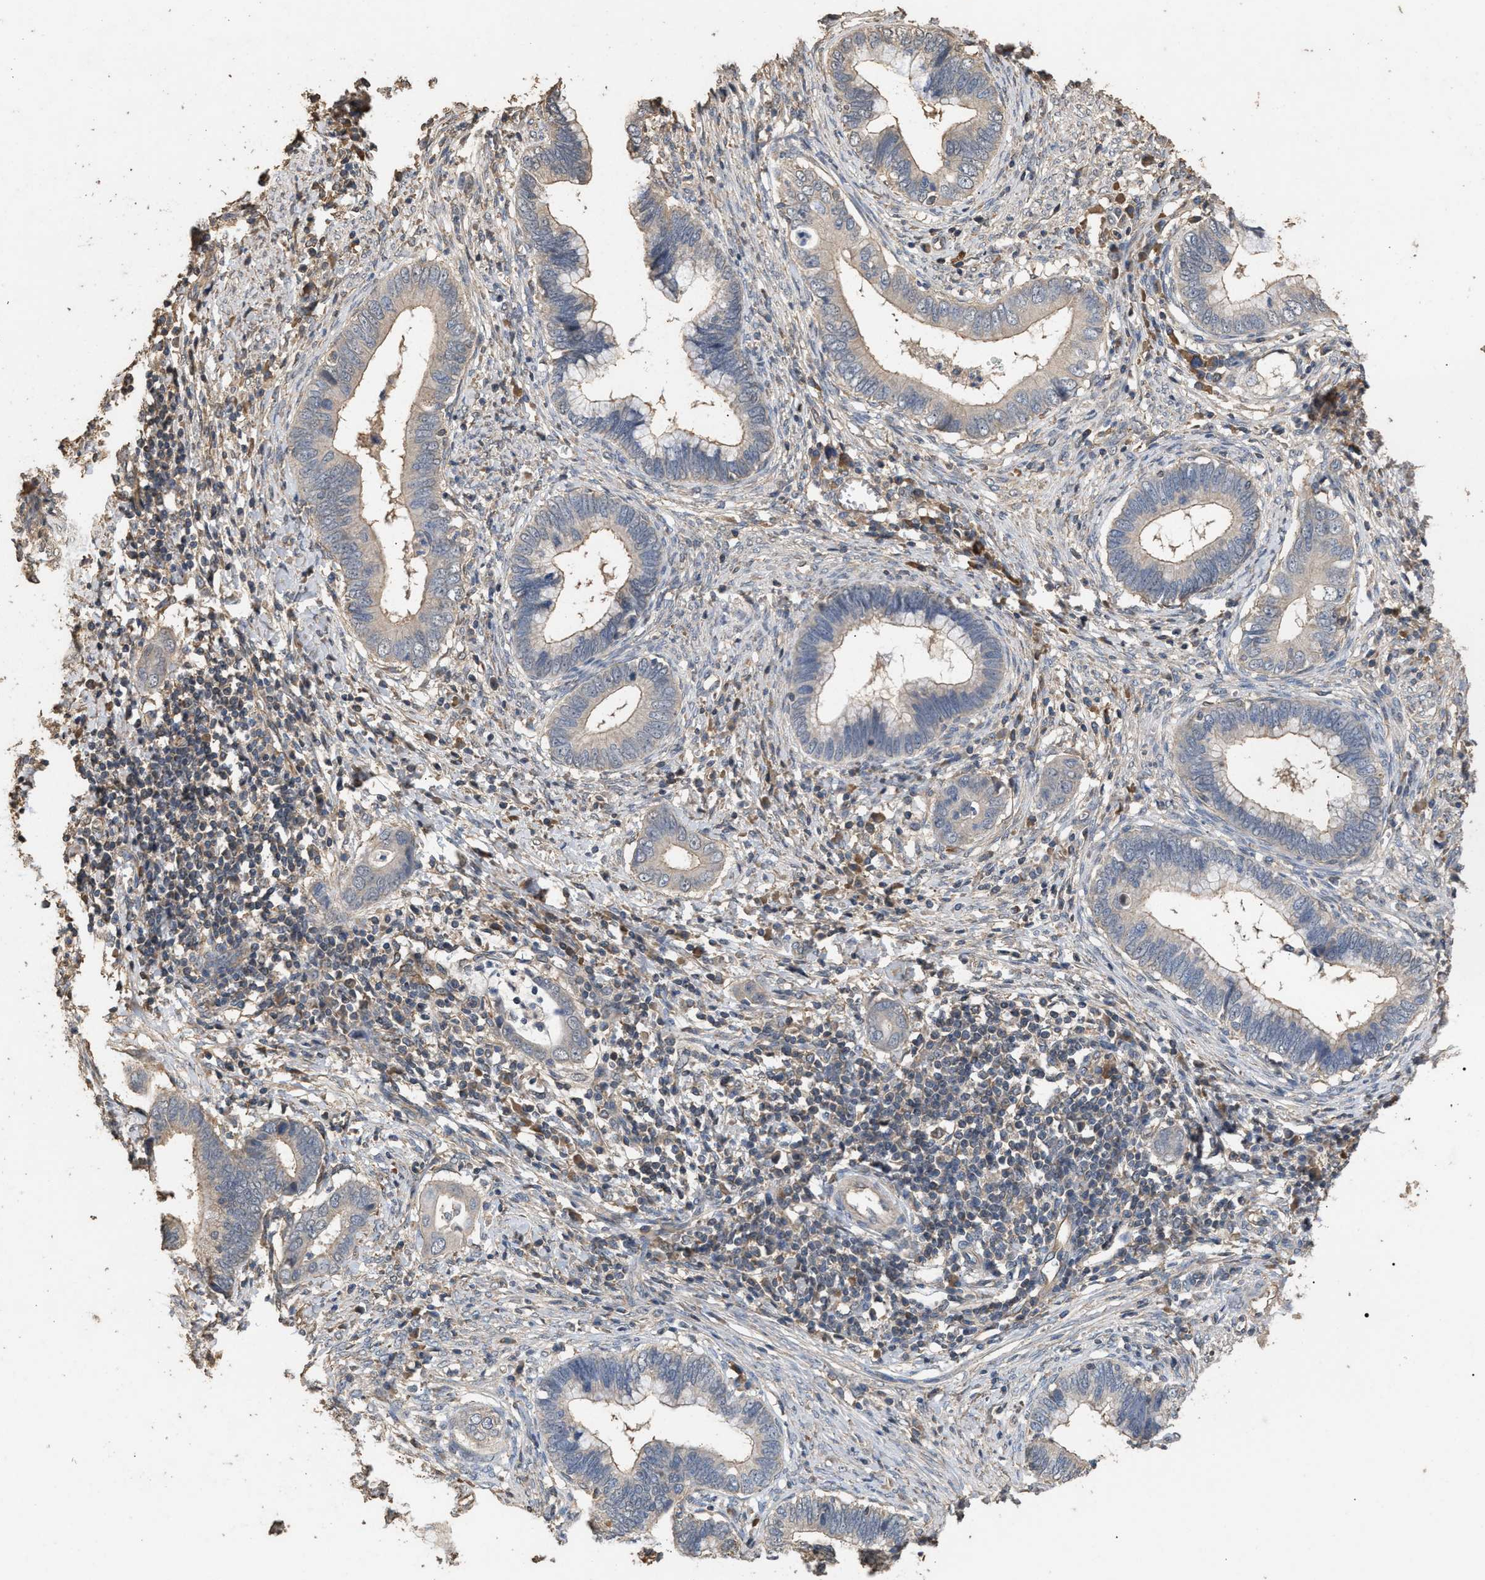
{"staining": {"intensity": "weak", "quantity": "<25%", "location": "cytoplasmic/membranous"}, "tissue": "cervical cancer", "cell_type": "Tumor cells", "image_type": "cancer", "snomed": [{"axis": "morphology", "description": "Adenocarcinoma, NOS"}, {"axis": "topography", "description": "Cervix"}], "caption": "Tumor cells show no significant protein staining in cervical adenocarcinoma.", "gene": "HTRA3", "patient": {"sex": "female", "age": 44}}